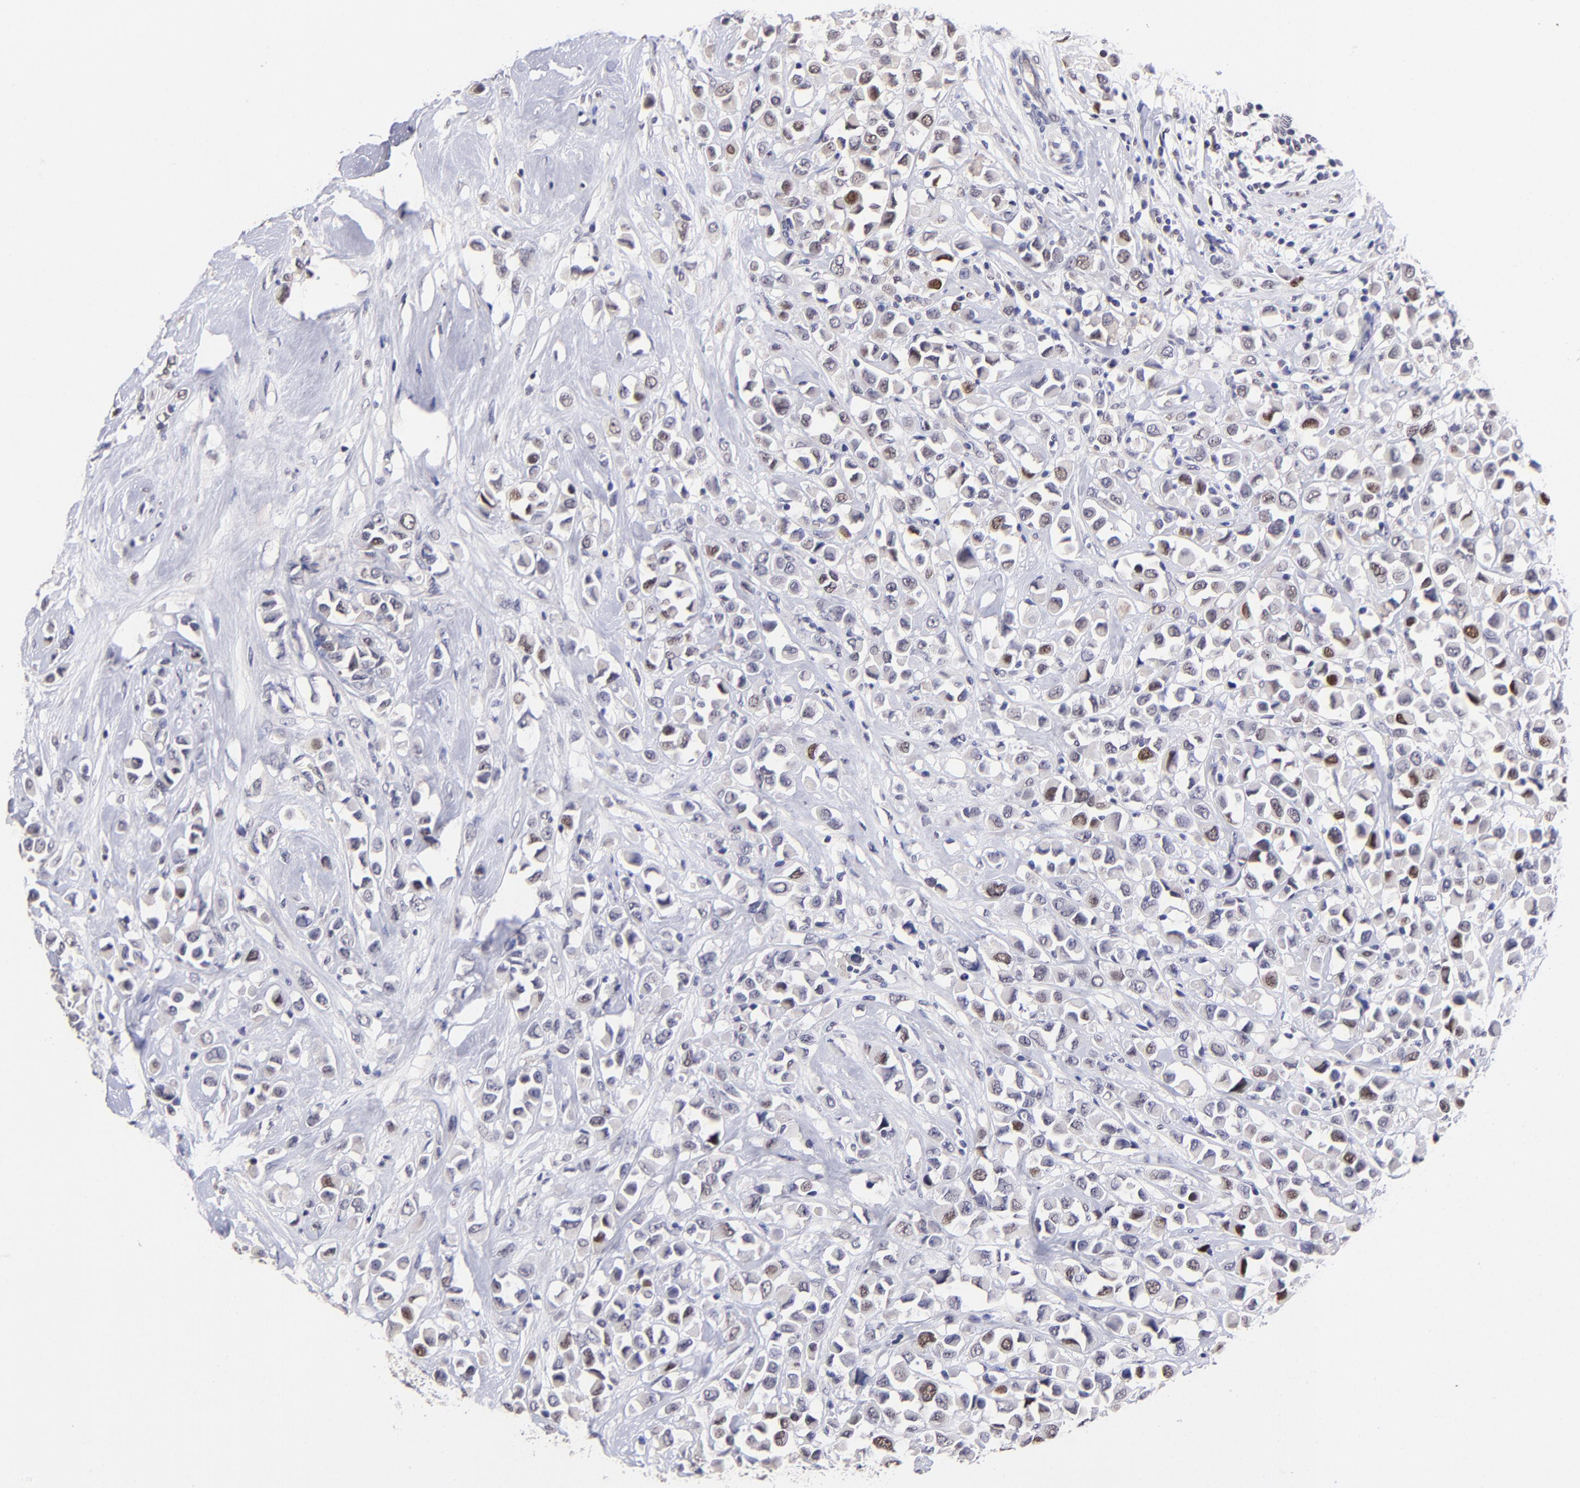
{"staining": {"intensity": "moderate", "quantity": "25%-75%", "location": "nuclear"}, "tissue": "breast cancer", "cell_type": "Tumor cells", "image_type": "cancer", "snomed": [{"axis": "morphology", "description": "Duct carcinoma"}, {"axis": "topography", "description": "Breast"}], "caption": "Breast cancer stained with a protein marker demonstrates moderate staining in tumor cells.", "gene": "DNMT1", "patient": {"sex": "female", "age": 61}}